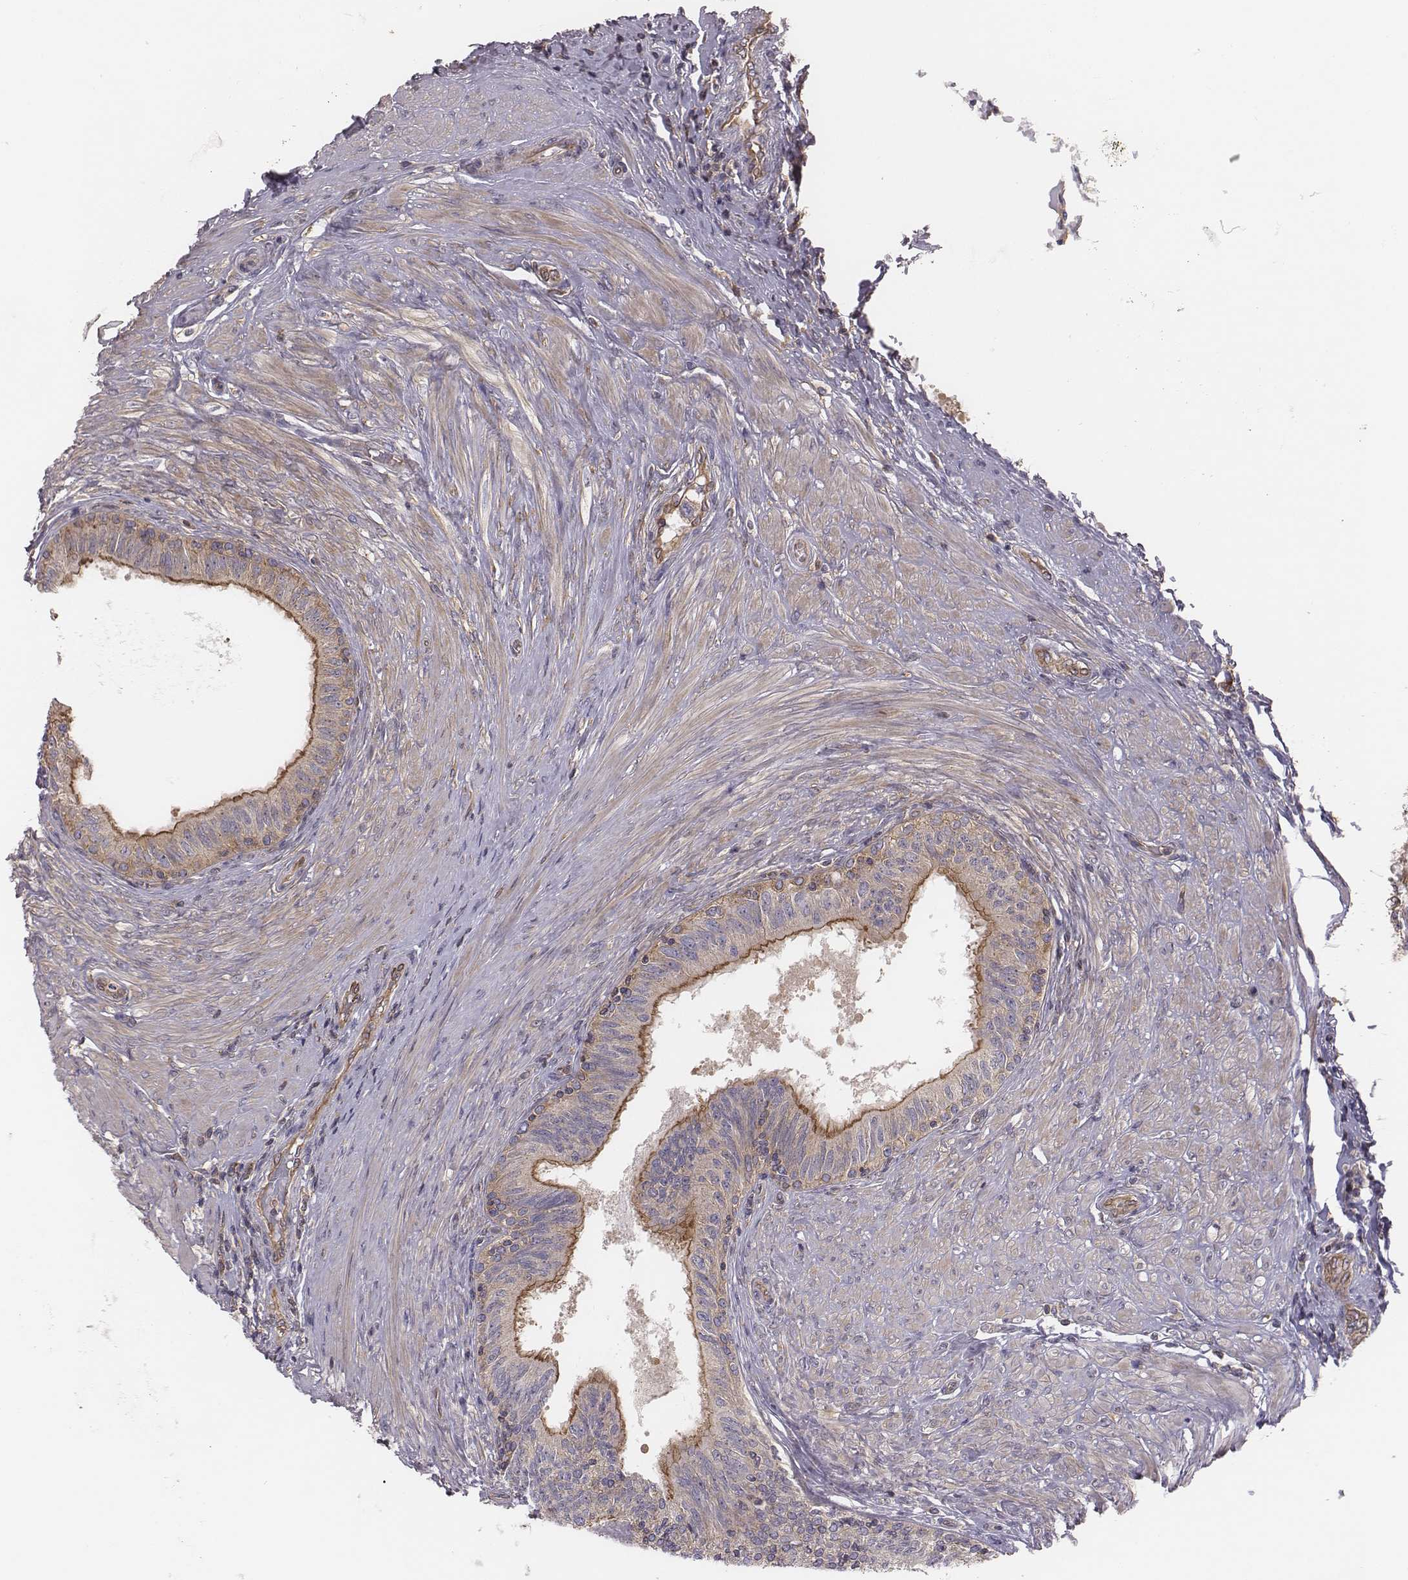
{"staining": {"intensity": "moderate", "quantity": ">75%", "location": "cytoplasmic/membranous"}, "tissue": "epididymis", "cell_type": "Glandular cells", "image_type": "normal", "snomed": [{"axis": "morphology", "description": "Normal tissue, NOS"}, {"axis": "morphology", "description": "Seminoma, NOS"}, {"axis": "topography", "description": "Testis"}, {"axis": "topography", "description": "Epididymis"}], "caption": "IHC of unremarkable human epididymis reveals medium levels of moderate cytoplasmic/membranous positivity in about >75% of glandular cells. Using DAB (3,3'-diaminobenzidine) (brown) and hematoxylin (blue) stains, captured at high magnification using brightfield microscopy.", "gene": "CAD", "patient": {"sex": "male", "age": 61}}